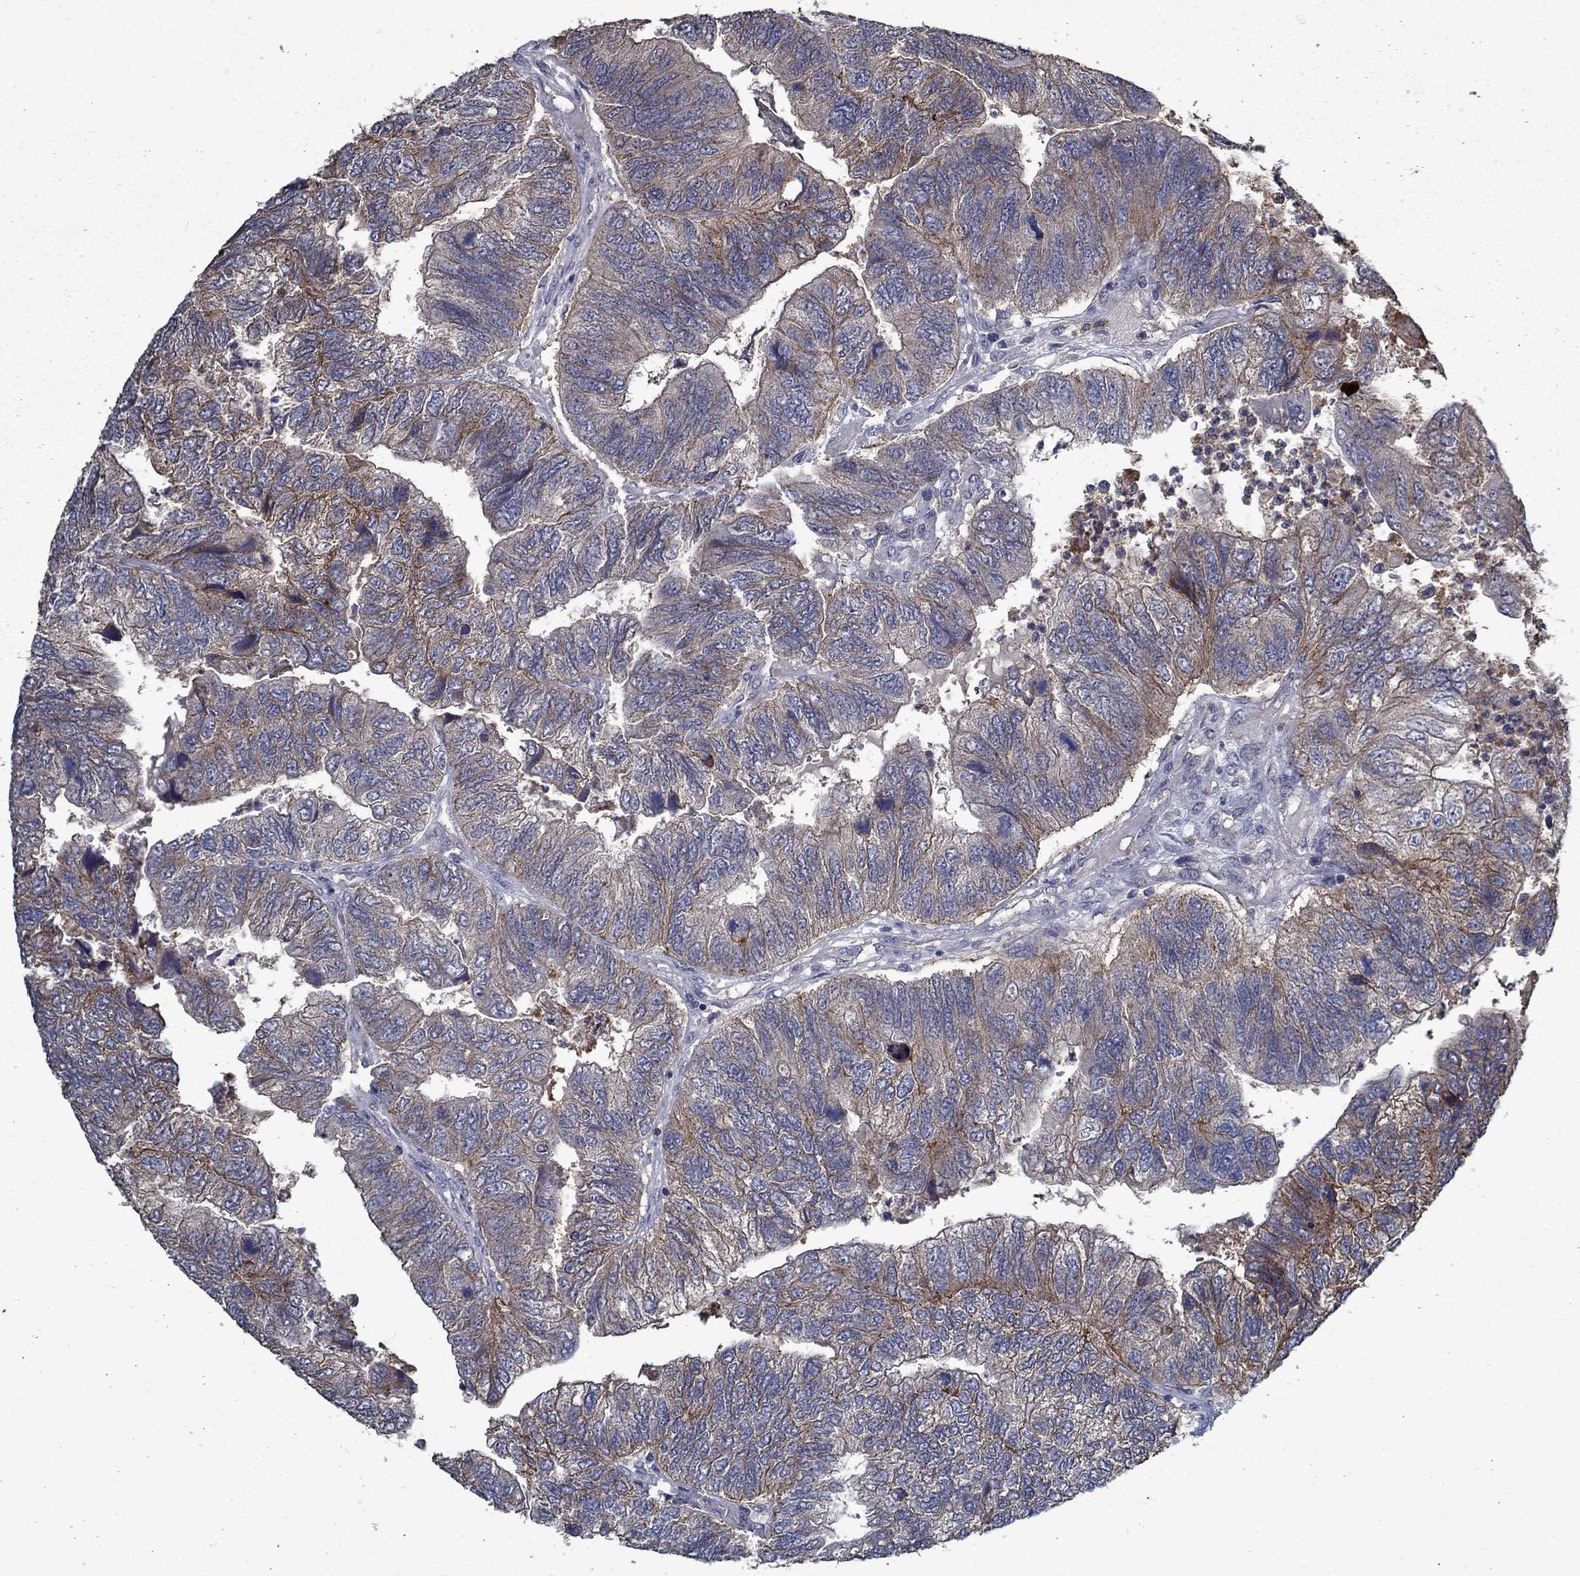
{"staining": {"intensity": "strong", "quantity": "<25%", "location": "cytoplasmic/membranous"}, "tissue": "colorectal cancer", "cell_type": "Tumor cells", "image_type": "cancer", "snomed": [{"axis": "morphology", "description": "Adenocarcinoma, NOS"}, {"axis": "topography", "description": "Colon"}], "caption": "Immunohistochemistry micrograph of colorectal adenocarcinoma stained for a protein (brown), which reveals medium levels of strong cytoplasmic/membranous staining in approximately <25% of tumor cells.", "gene": "SLC44A1", "patient": {"sex": "female", "age": 67}}